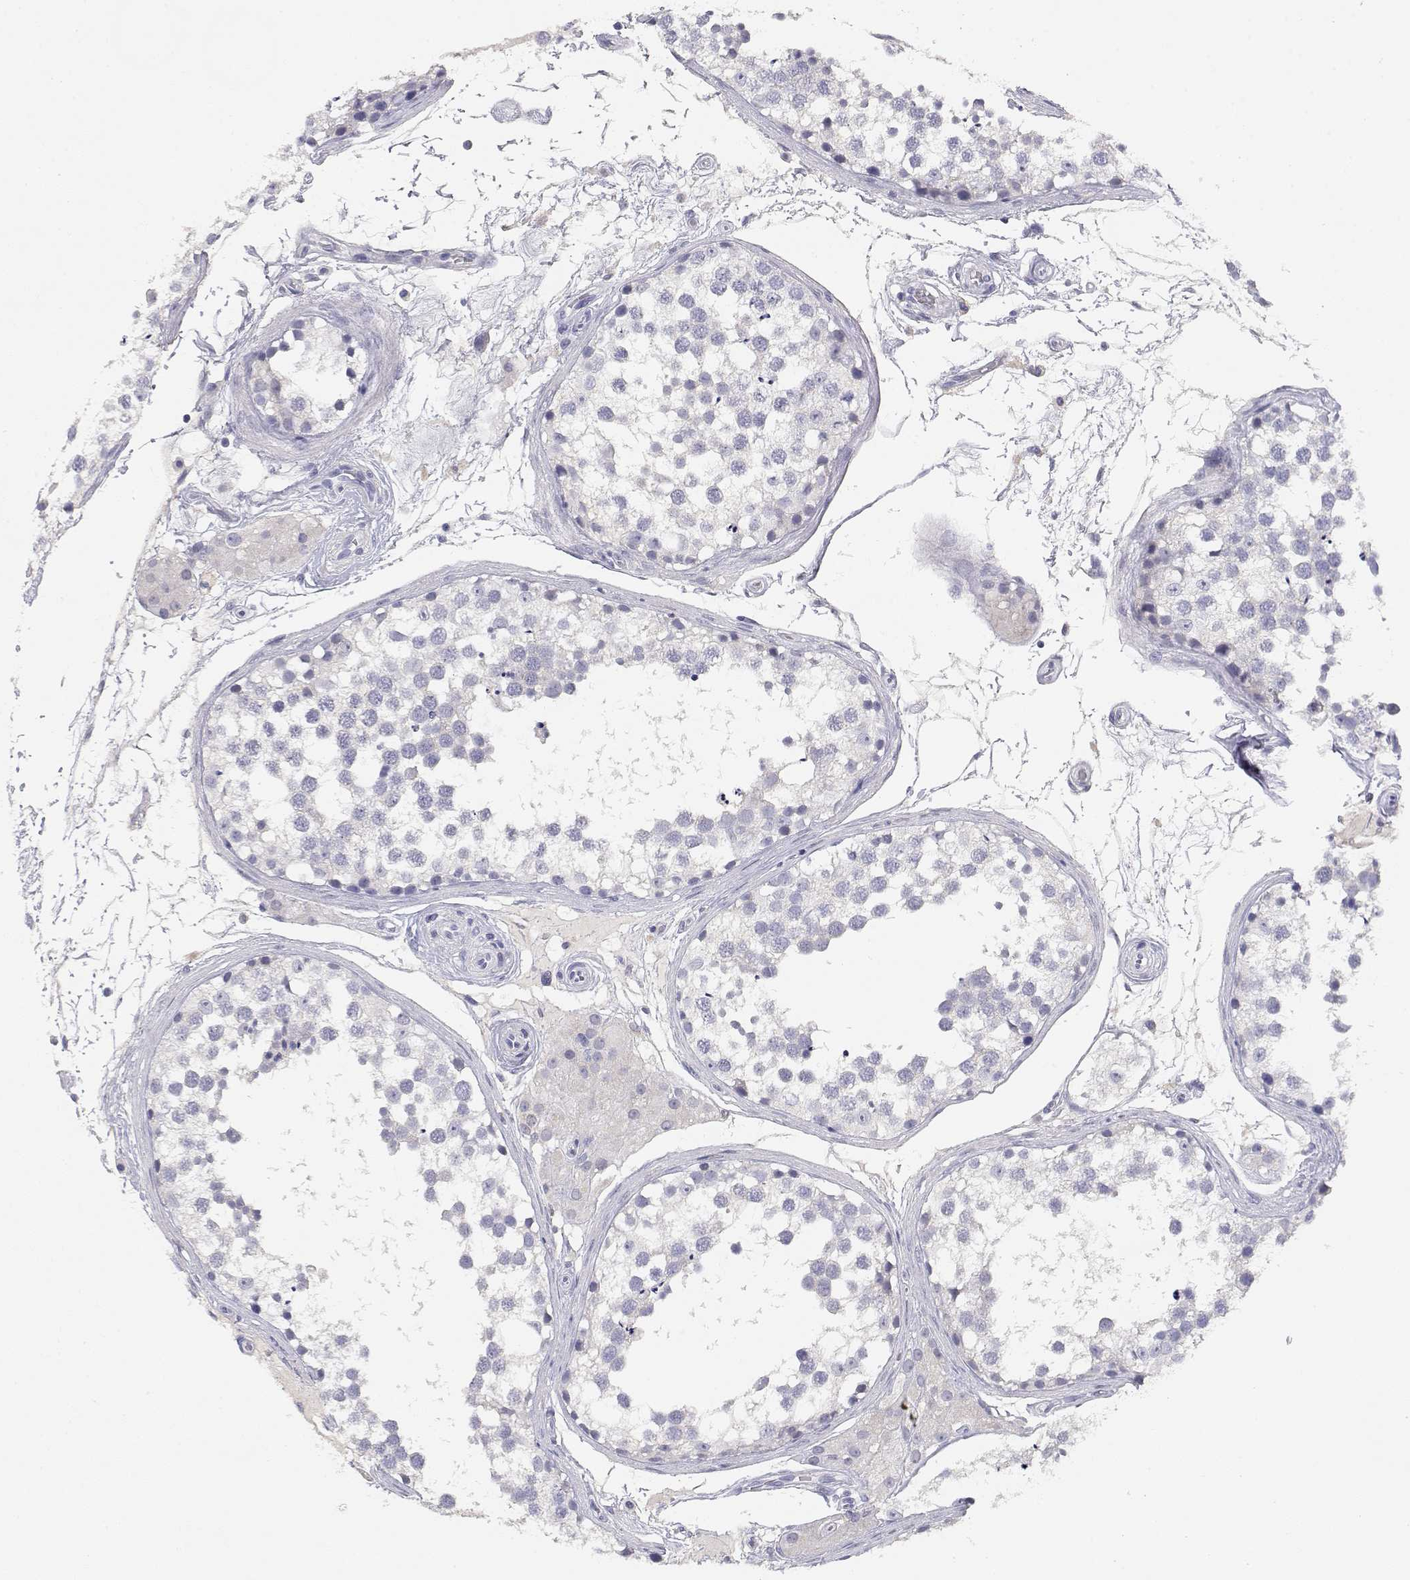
{"staining": {"intensity": "negative", "quantity": "none", "location": "none"}, "tissue": "testis", "cell_type": "Cells in seminiferous ducts", "image_type": "normal", "snomed": [{"axis": "morphology", "description": "Normal tissue, NOS"}, {"axis": "morphology", "description": "Seminoma, NOS"}, {"axis": "topography", "description": "Testis"}], "caption": "An immunohistochemistry micrograph of unremarkable testis is shown. There is no staining in cells in seminiferous ducts of testis.", "gene": "ADA", "patient": {"sex": "male", "age": 65}}